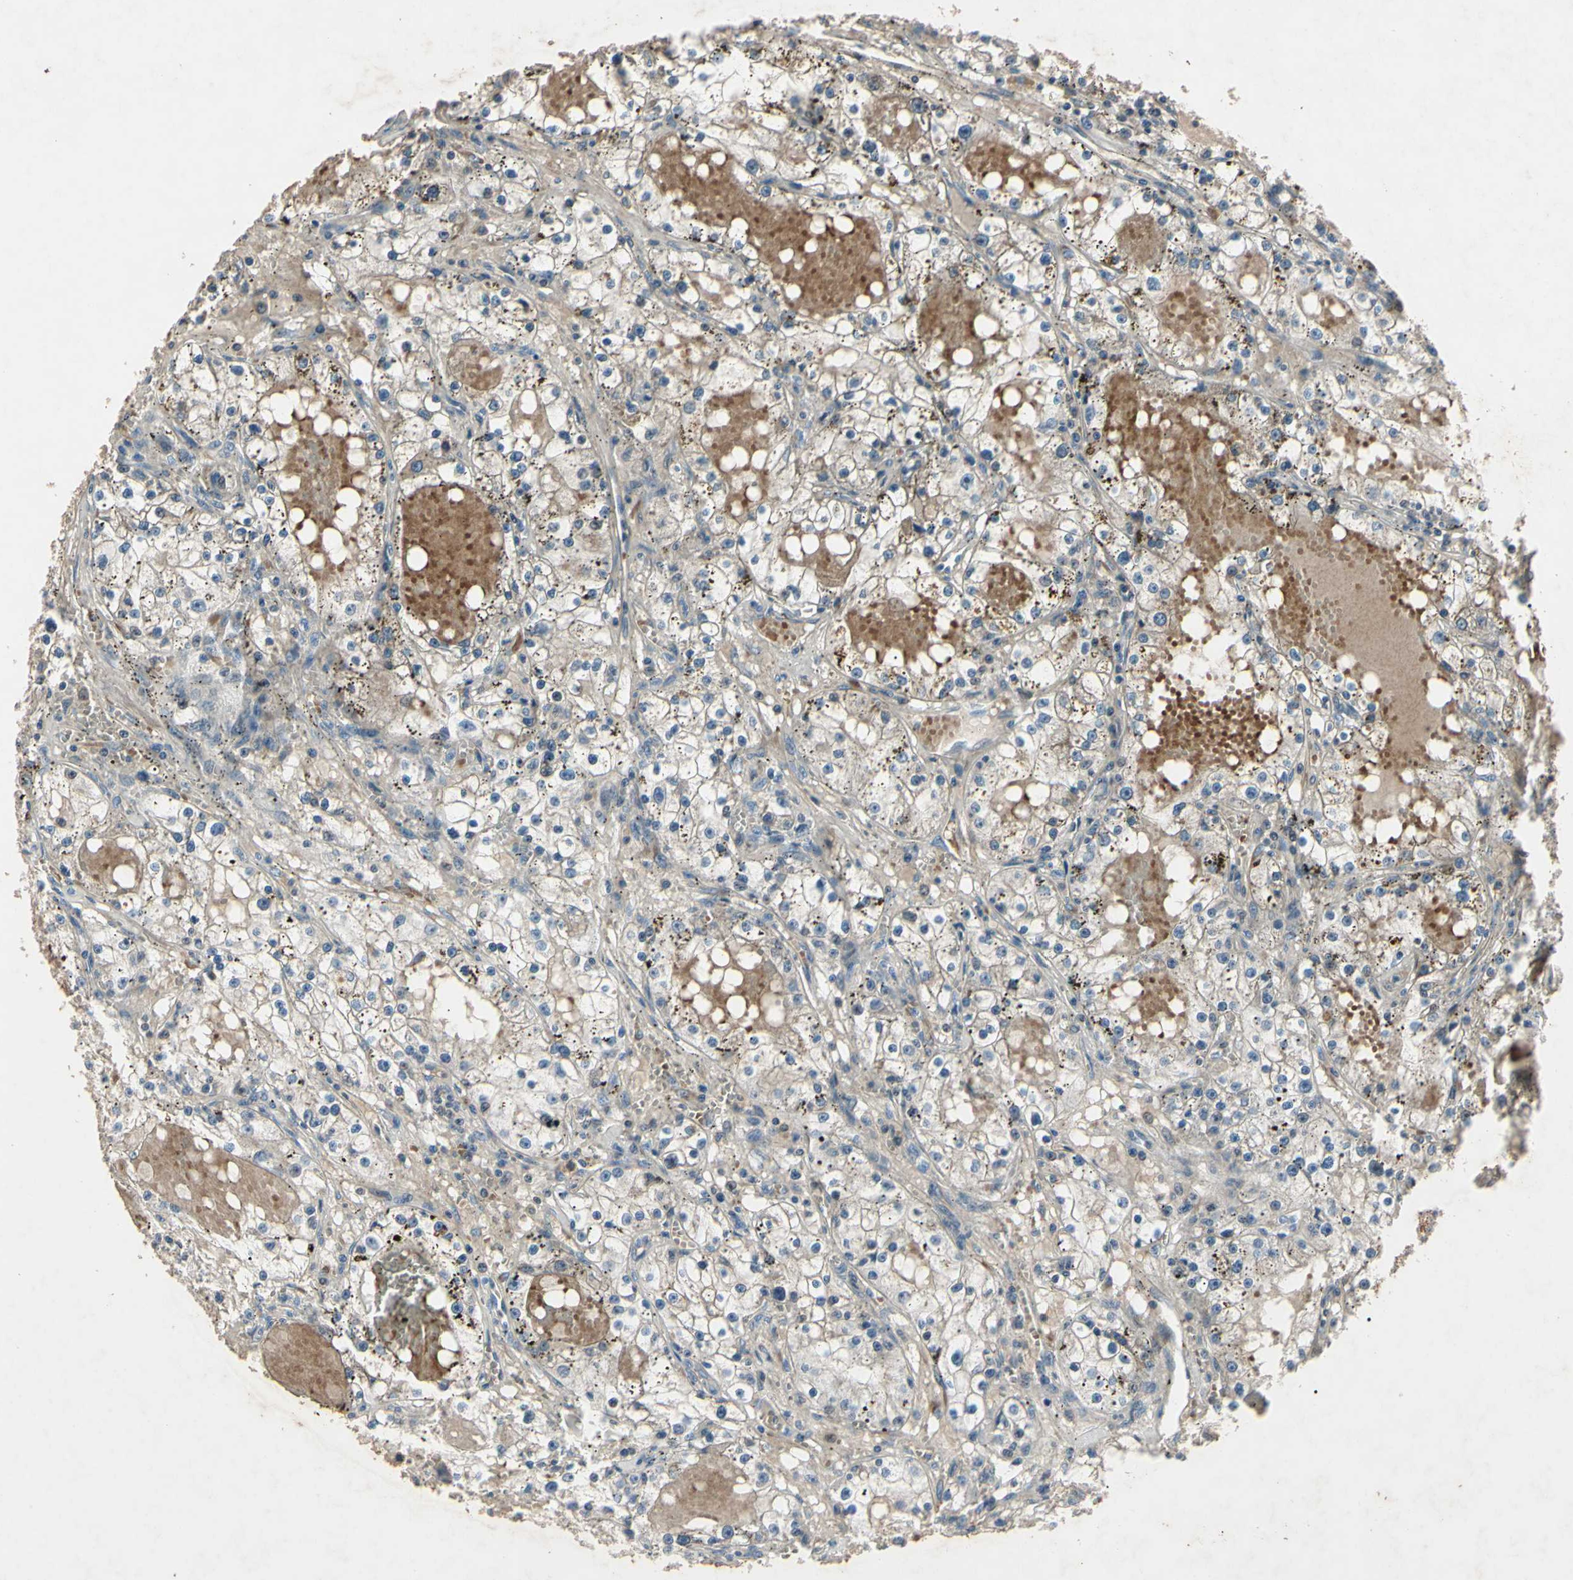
{"staining": {"intensity": "negative", "quantity": "none", "location": "none"}, "tissue": "renal cancer", "cell_type": "Tumor cells", "image_type": "cancer", "snomed": [{"axis": "morphology", "description": "Adenocarcinoma, NOS"}, {"axis": "topography", "description": "Kidney"}], "caption": "High power microscopy image of an immunohistochemistry photomicrograph of renal cancer (adenocarcinoma), revealing no significant expression in tumor cells. (Stains: DAB IHC with hematoxylin counter stain, Microscopy: brightfield microscopy at high magnification).", "gene": "AEBP1", "patient": {"sex": "male", "age": 56}}